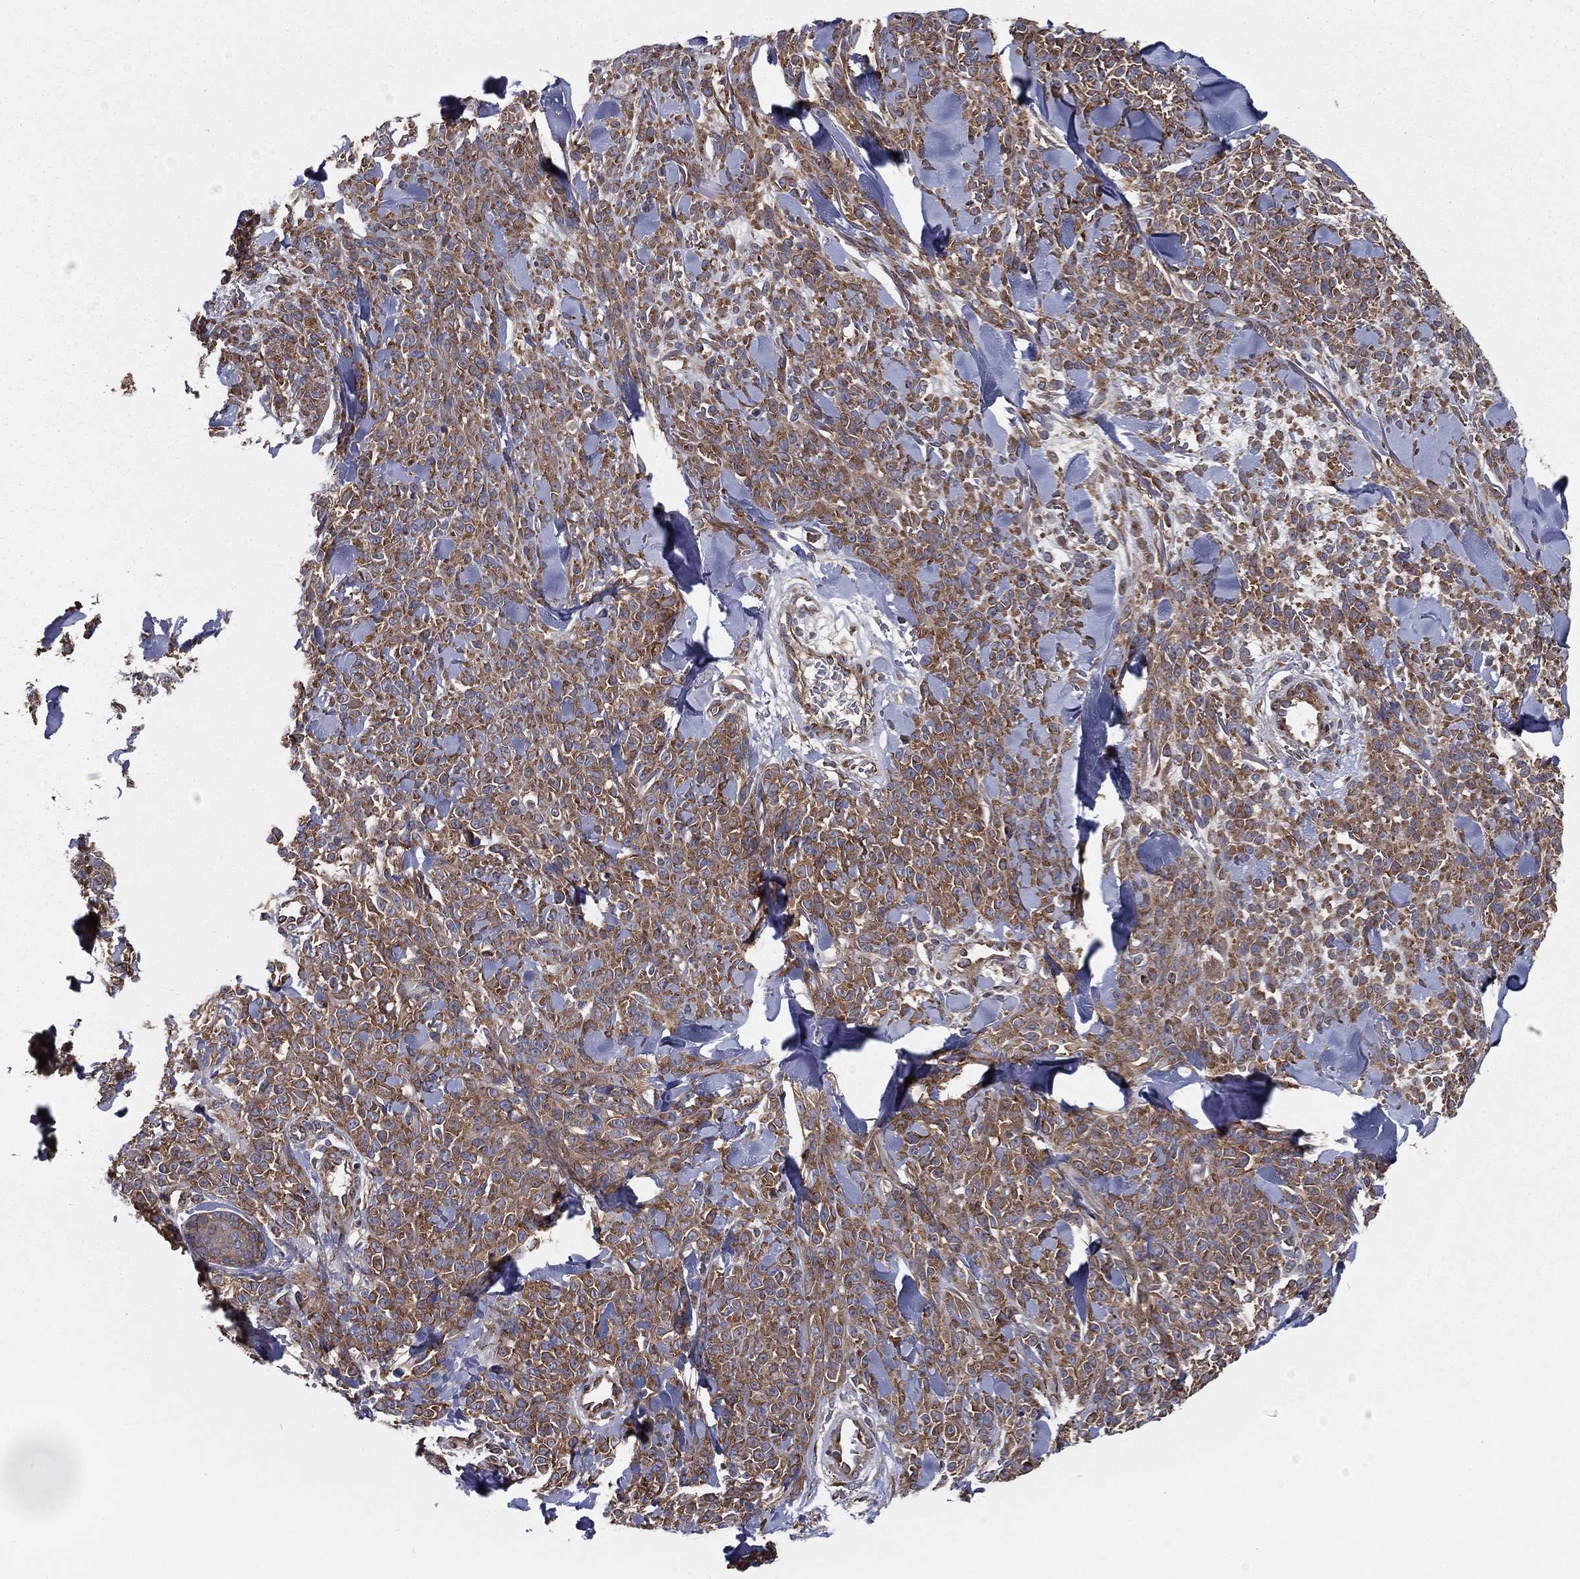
{"staining": {"intensity": "moderate", "quantity": ">75%", "location": "cytoplasmic/membranous"}, "tissue": "melanoma", "cell_type": "Tumor cells", "image_type": "cancer", "snomed": [{"axis": "morphology", "description": "Malignant melanoma, NOS"}, {"axis": "topography", "description": "Skin"}, {"axis": "topography", "description": "Skin of trunk"}], "caption": "Protein expression analysis of malignant melanoma exhibits moderate cytoplasmic/membranous positivity in approximately >75% of tumor cells.", "gene": "EIF2B5", "patient": {"sex": "male", "age": 74}}